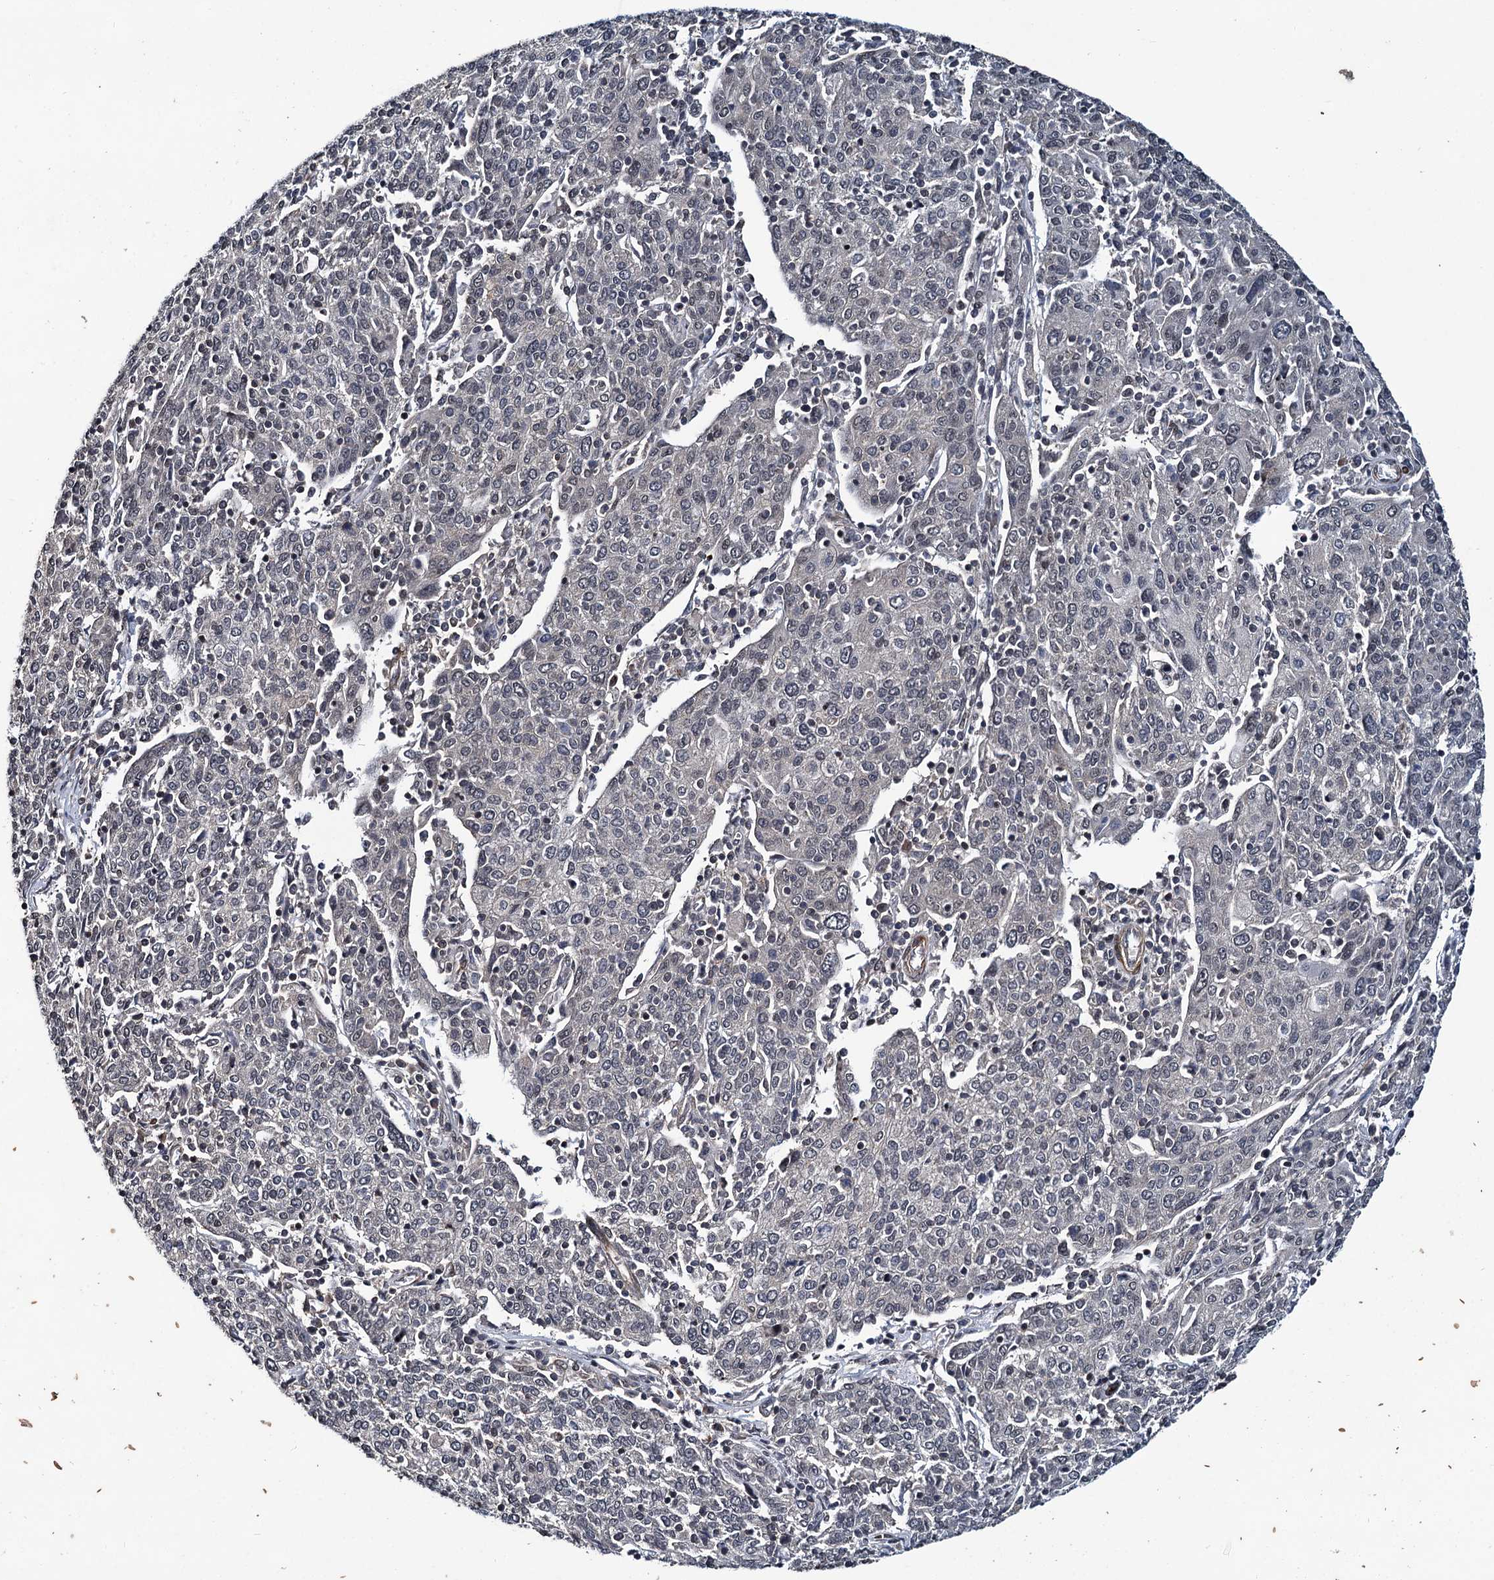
{"staining": {"intensity": "negative", "quantity": "none", "location": "none"}, "tissue": "cervical cancer", "cell_type": "Tumor cells", "image_type": "cancer", "snomed": [{"axis": "morphology", "description": "Squamous cell carcinoma, NOS"}, {"axis": "topography", "description": "Cervix"}], "caption": "DAB immunohistochemical staining of human cervical cancer (squamous cell carcinoma) reveals no significant expression in tumor cells.", "gene": "ARHGAP42", "patient": {"sex": "female", "age": 67}}